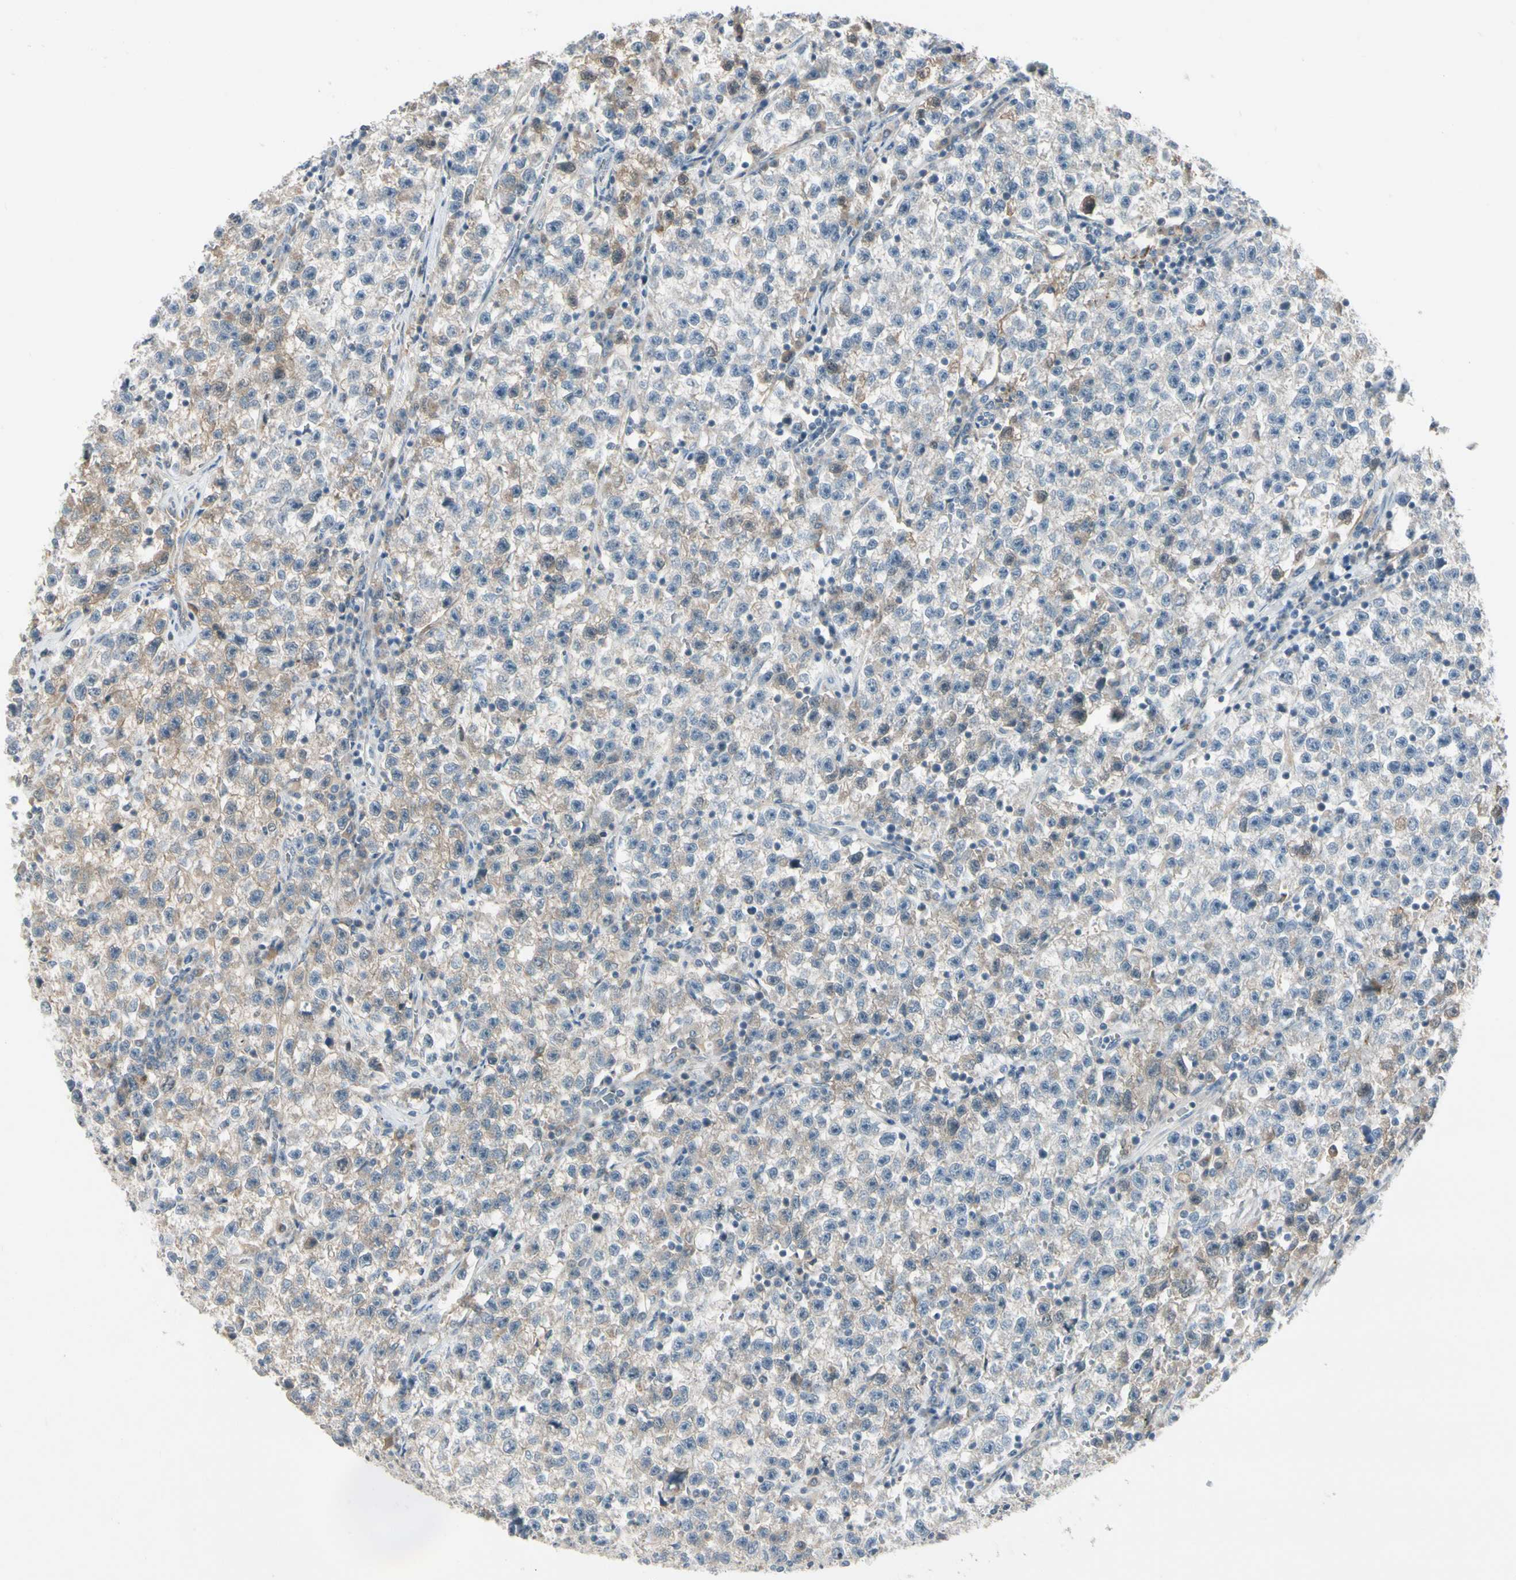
{"staining": {"intensity": "weak", "quantity": "<25%", "location": "cytoplasmic/membranous"}, "tissue": "testis cancer", "cell_type": "Tumor cells", "image_type": "cancer", "snomed": [{"axis": "morphology", "description": "Seminoma, NOS"}, {"axis": "topography", "description": "Testis"}], "caption": "Immunohistochemistry of testis seminoma shows no staining in tumor cells. (Brightfield microscopy of DAB (3,3'-diaminobenzidine) IHC at high magnification).", "gene": "ICAM5", "patient": {"sex": "male", "age": 22}}